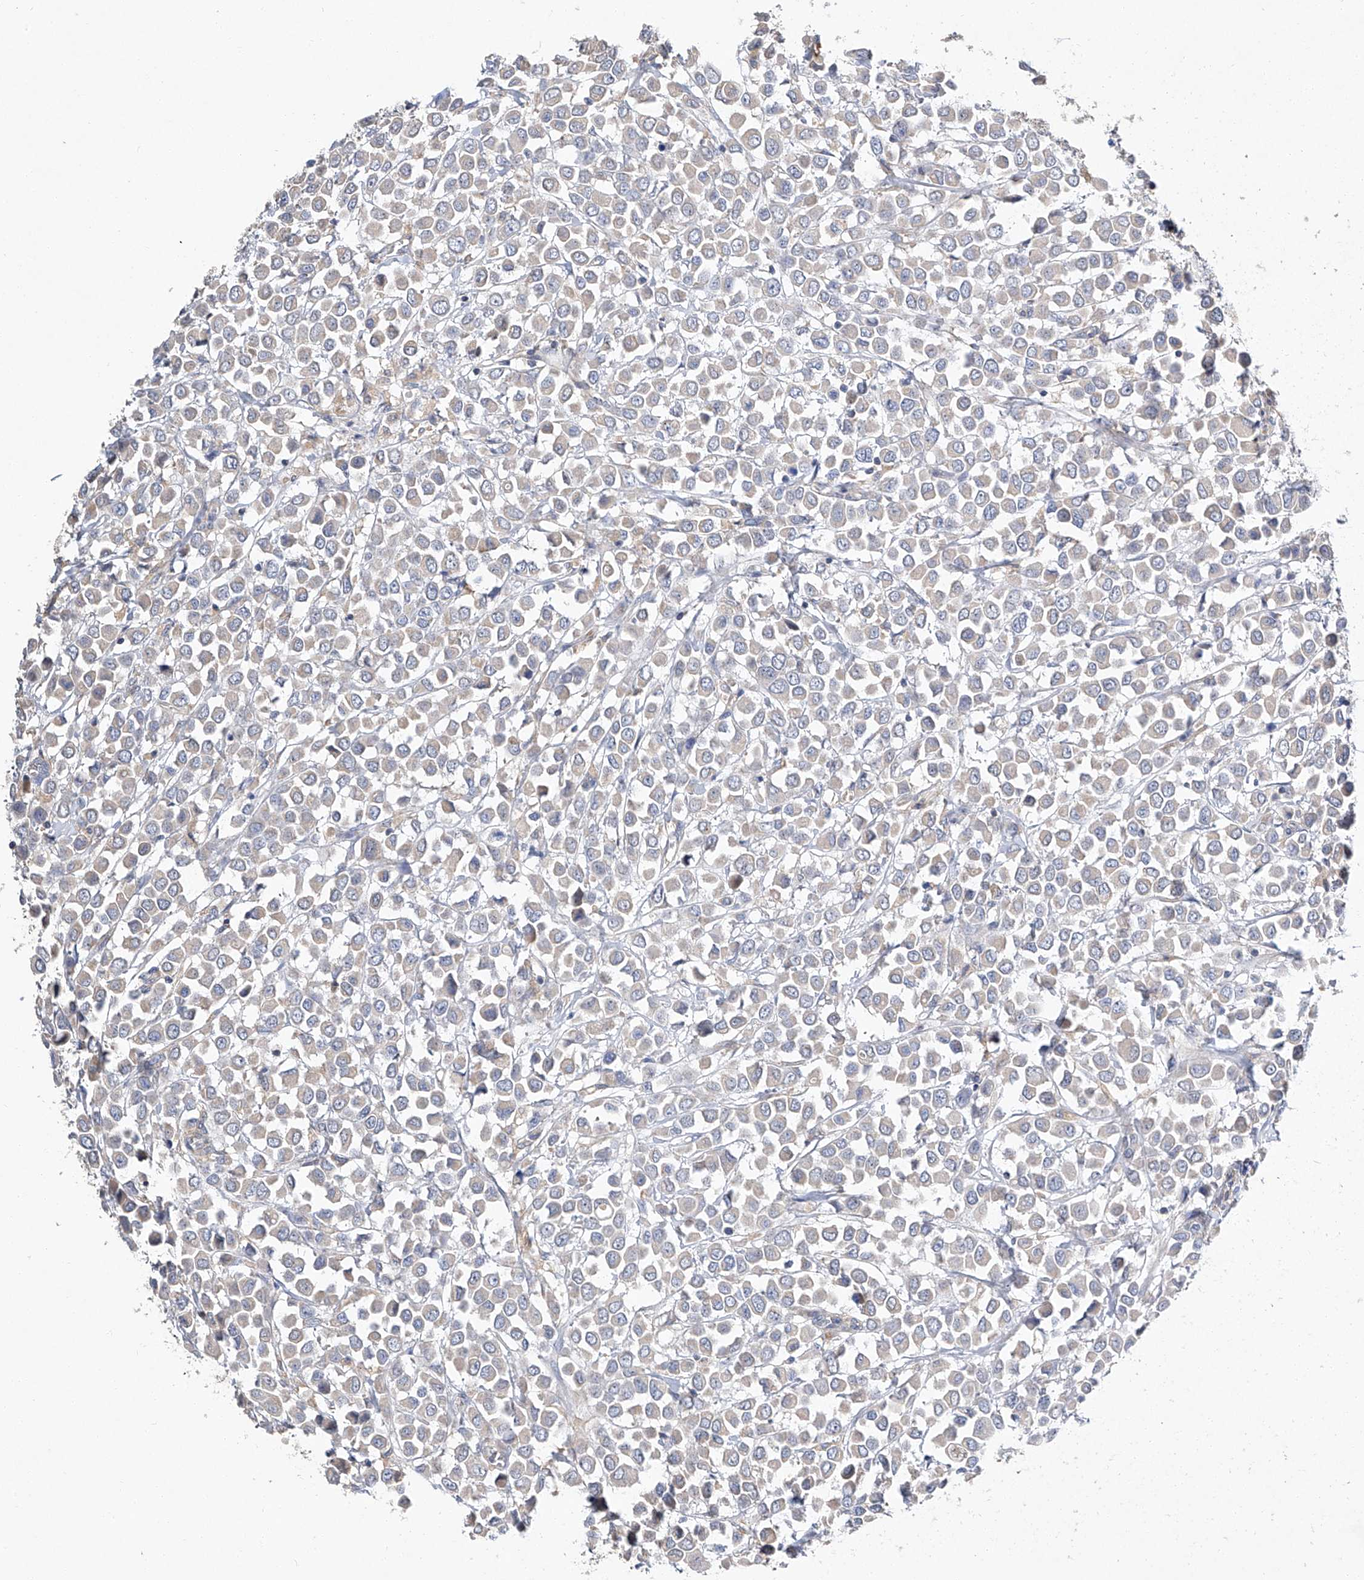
{"staining": {"intensity": "negative", "quantity": "none", "location": "none"}, "tissue": "breast cancer", "cell_type": "Tumor cells", "image_type": "cancer", "snomed": [{"axis": "morphology", "description": "Duct carcinoma"}, {"axis": "topography", "description": "Breast"}], "caption": "DAB immunohistochemical staining of human infiltrating ductal carcinoma (breast) exhibits no significant expression in tumor cells.", "gene": "AMD1", "patient": {"sex": "female", "age": 61}}